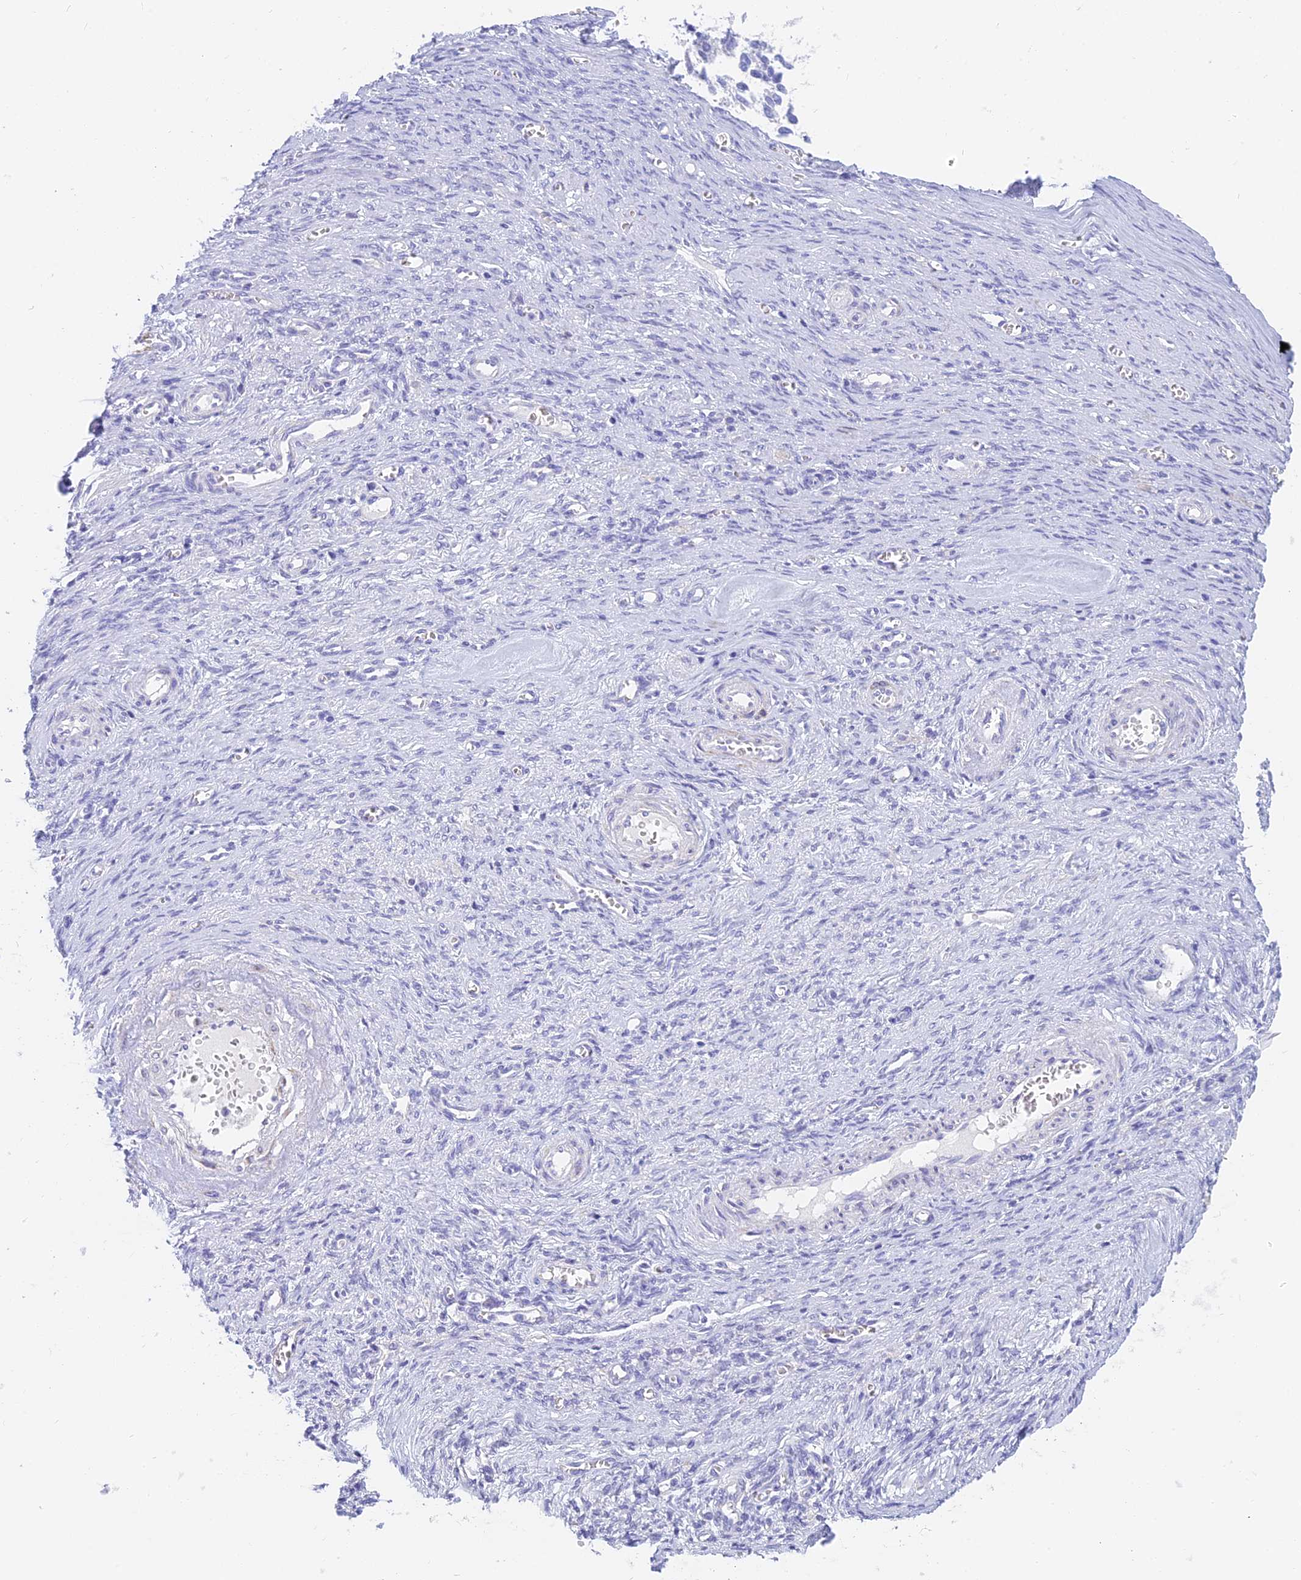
{"staining": {"intensity": "negative", "quantity": "none", "location": "none"}, "tissue": "ovarian cancer", "cell_type": "Tumor cells", "image_type": "cancer", "snomed": [{"axis": "morphology", "description": "Cystadenocarcinoma, serous, NOS"}, {"axis": "topography", "description": "Ovary"}], "caption": "Ovarian serous cystadenocarcinoma was stained to show a protein in brown. There is no significant positivity in tumor cells. Brightfield microscopy of immunohistochemistry stained with DAB (brown) and hematoxylin (blue), captured at high magnification.", "gene": "SLC36A2", "patient": {"sex": "female", "age": 44}}